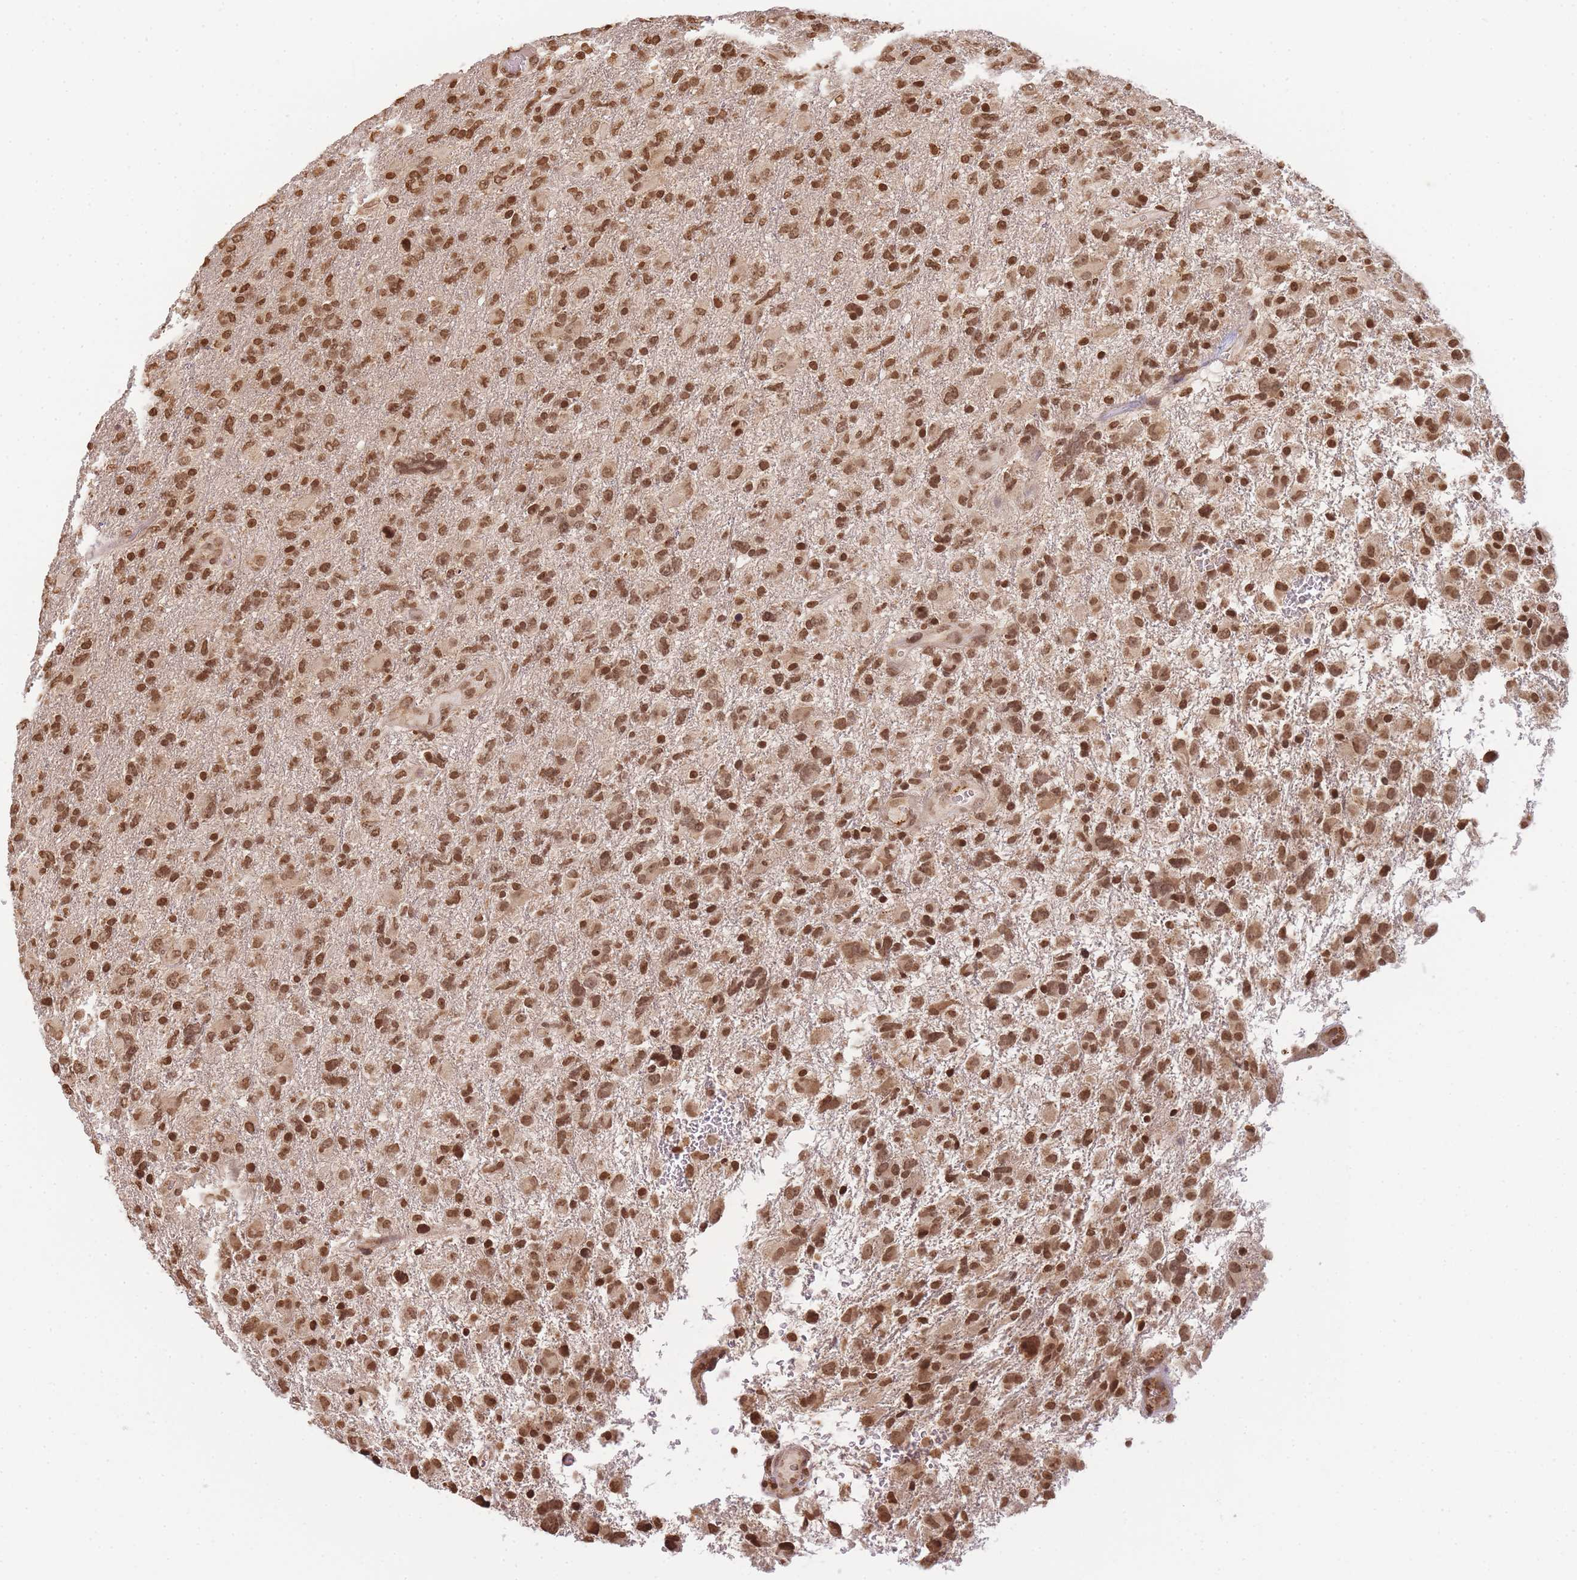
{"staining": {"intensity": "strong", "quantity": ">75%", "location": "nuclear"}, "tissue": "glioma", "cell_type": "Tumor cells", "image_type": "cancer", "snomed": [{"axis": "morphology", "description": "Glioma, malignant, High grade"}, {"axis": "topography", "description": "Brain"}], "caption": "An immunohistochemistry (IHC) photomicrograph of neoplastic tissue is shown. Protein staining in brown highlights strong nuclear positivity in high-grade glioma (malignant) within tumor cells.", "gene": "WWTR1", "patient": {"sex": "male", "age": 61}}